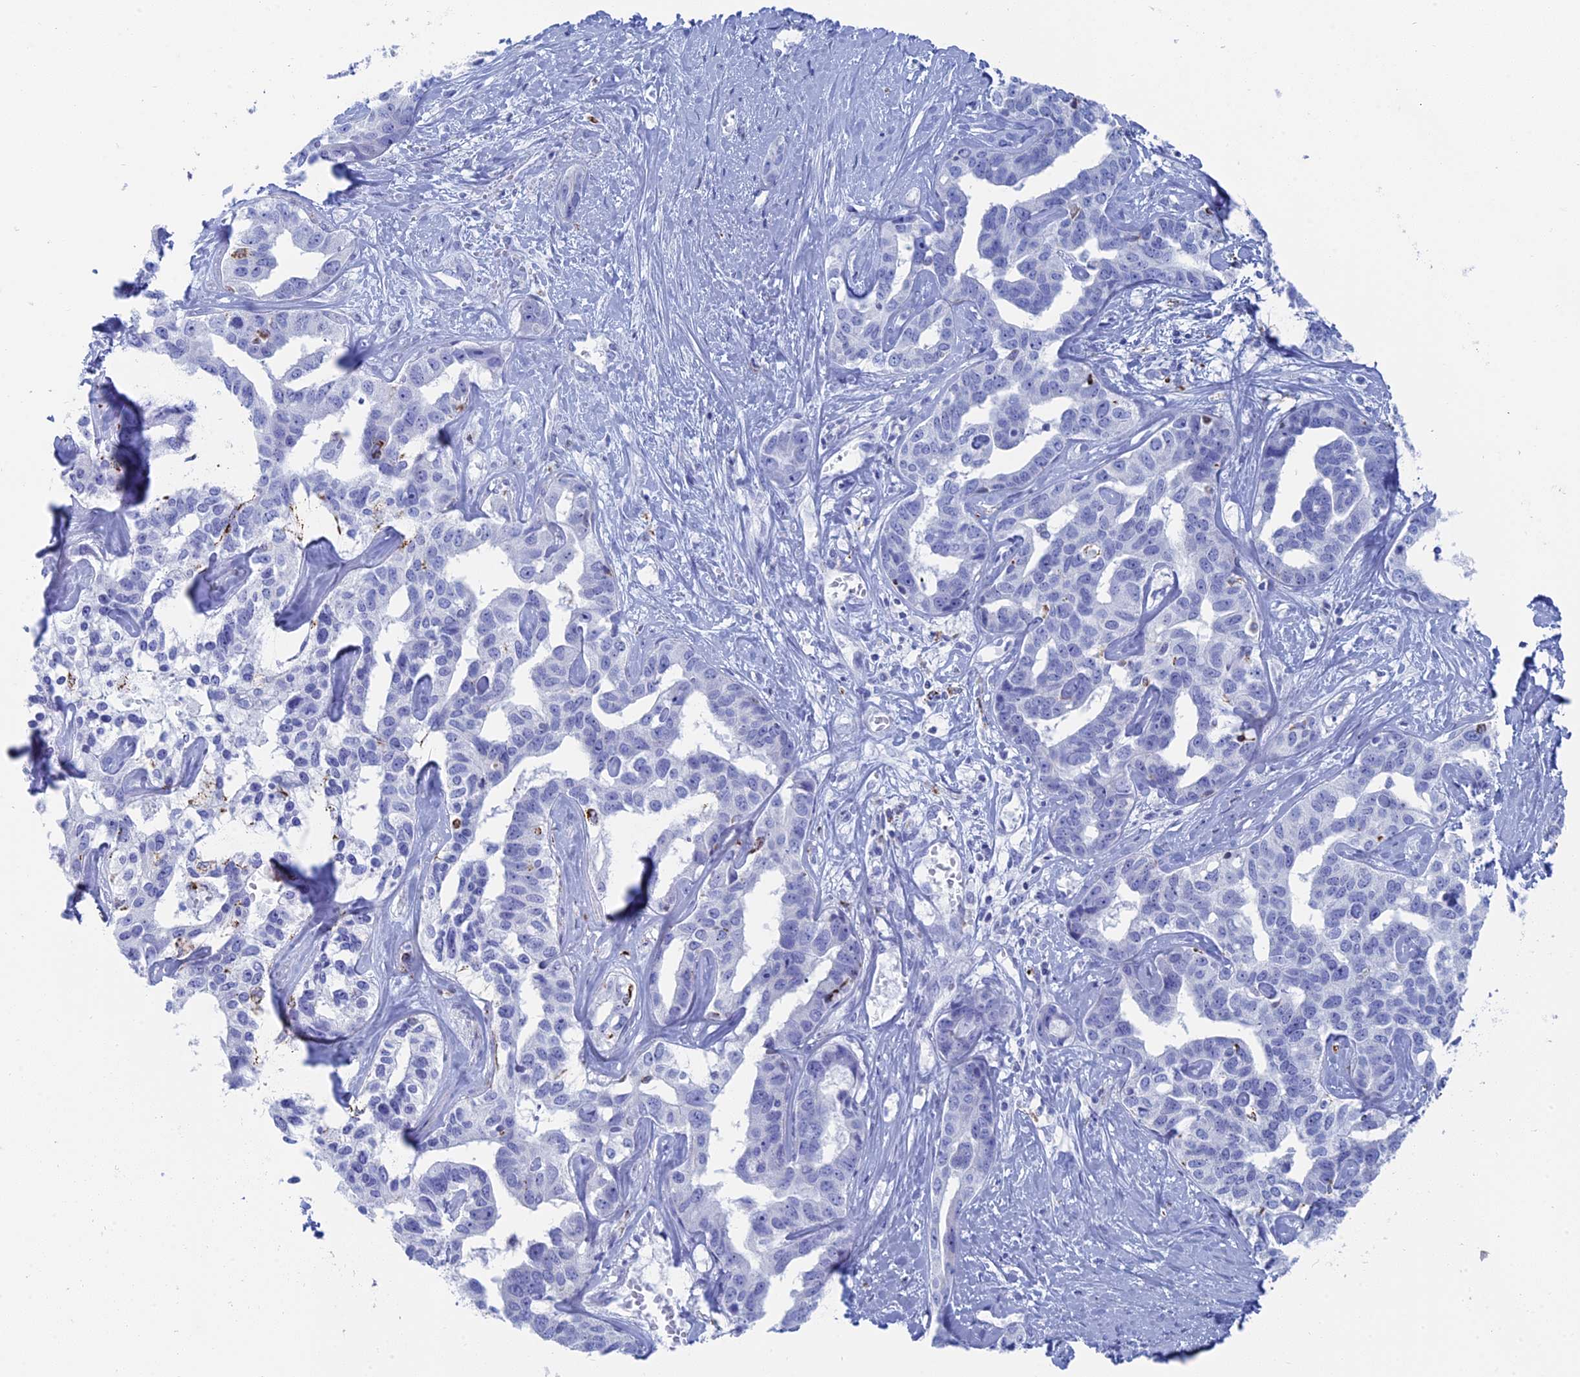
{"staining": {"intensity": "negative", "quantity": "none", "location": "none"}, "tissue": "liver cancer", "cell_type": "Tumor cells", "image_type": "cancer", "snomed": [{"axis": "morphology", "description": "Cholangiocarcinoma"}, {"axis": "topography", "description": "Liver"}], "caption": "Human liver cancer (cholangiocarcinoma) stained for a protein using immunohistochemistry shows no expression in tumor cells.", "gene": "ALMS1", "patient": {"sex": "male", "age": 59}}